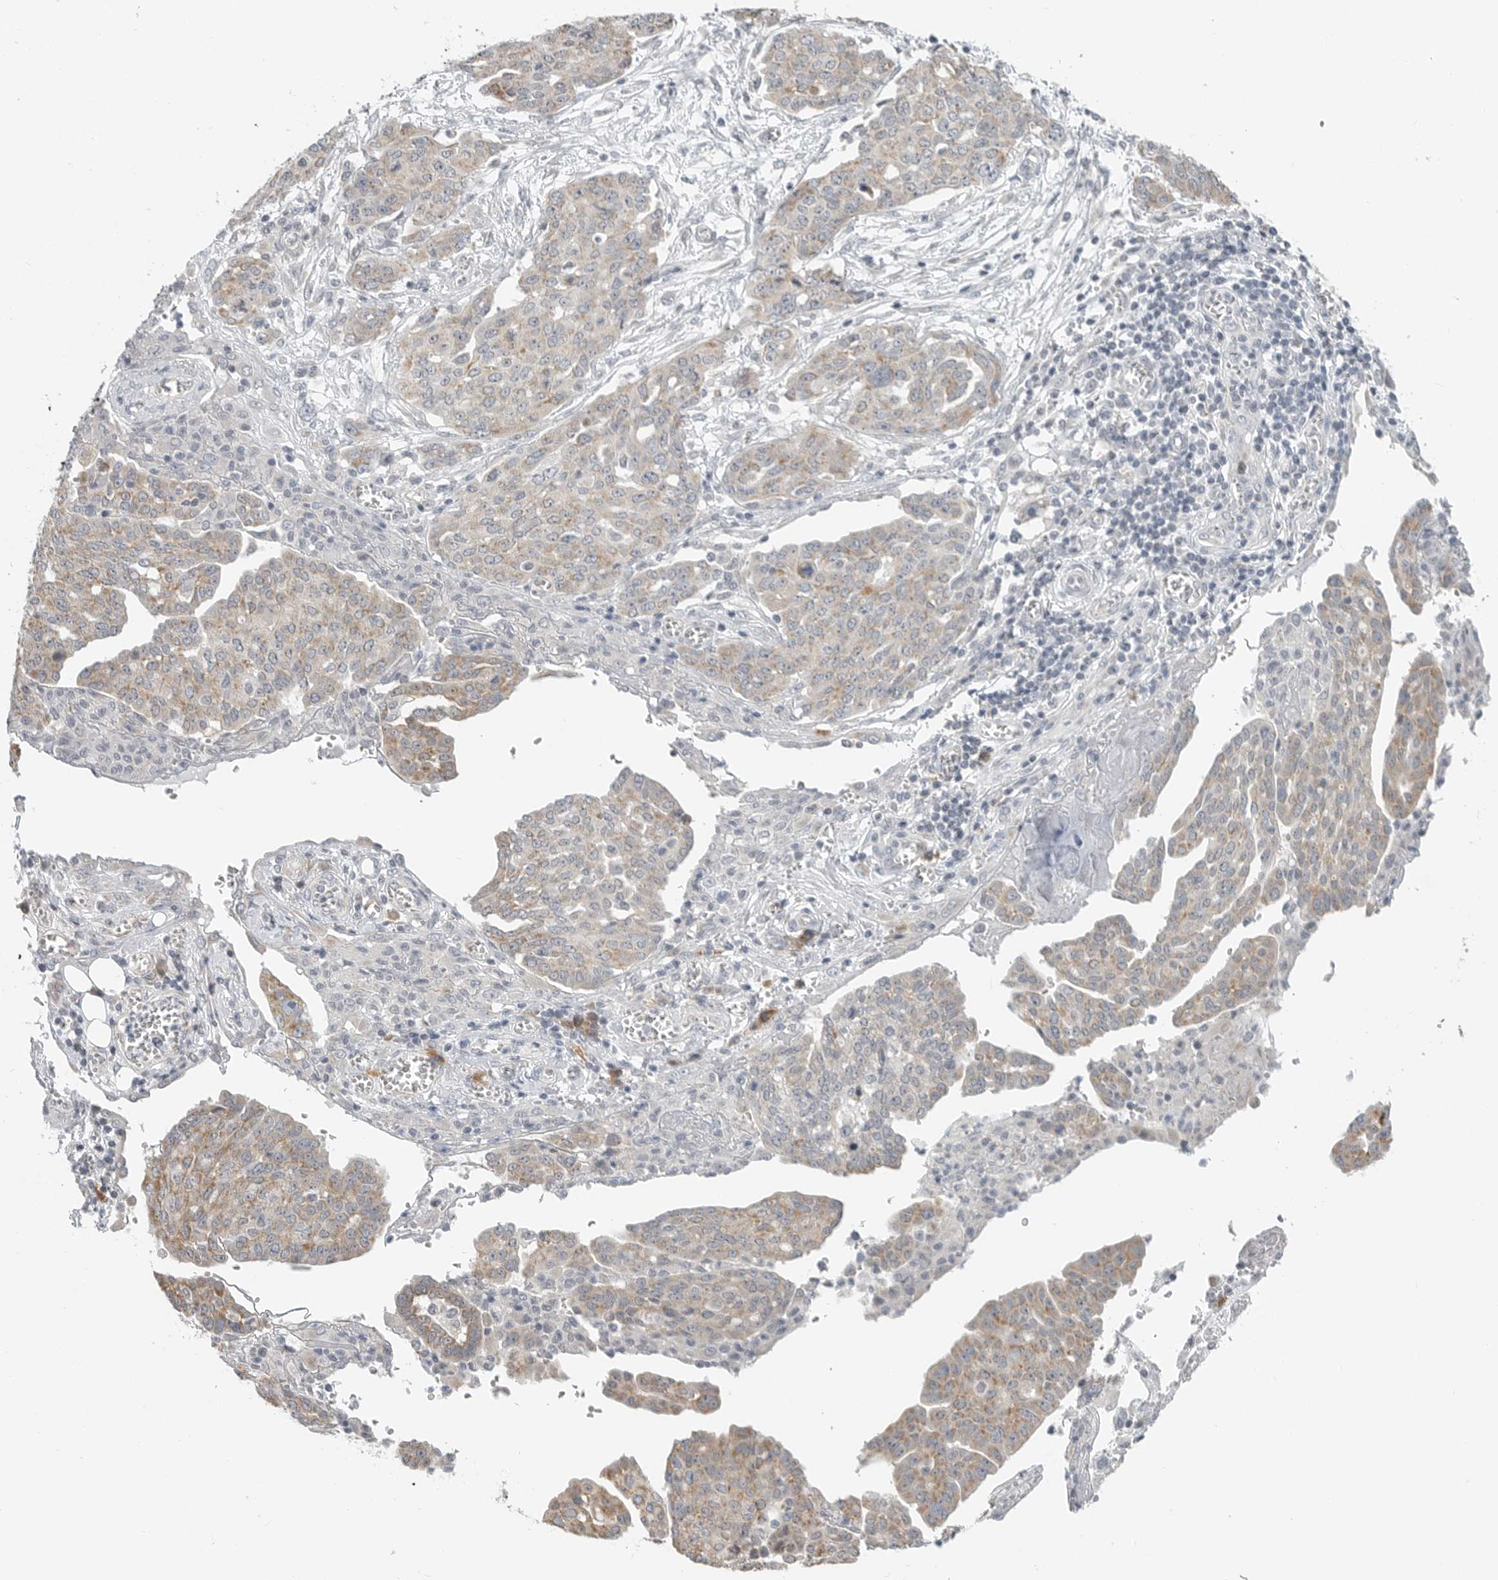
{"staining": {"intensity": "weak", "quantity": "25%-75%", "location": "cytoplasmic/membranous"}, "tissue": "ovarian cancer", "cell_type": "Tumor cells", "image_type": "cancer", "snomed": [{"axis": "morphology", "description": "Cystadenocarcinoma, serous, NOS"}, {"axis": "topography", "description": "Soft tissue"}, {"axis": "topography", "description": "Ovary"}], "caption": "High-power microscopy captured an immunohistochemistry micrograph of serous cystadenocarcinoma (ovarian), revealing weak cytoplasmic/membranous staining in about 25%-75% of tumor cells.", "gene": "IL12RB2", "patient": {"sex": "female", "age": 57}}